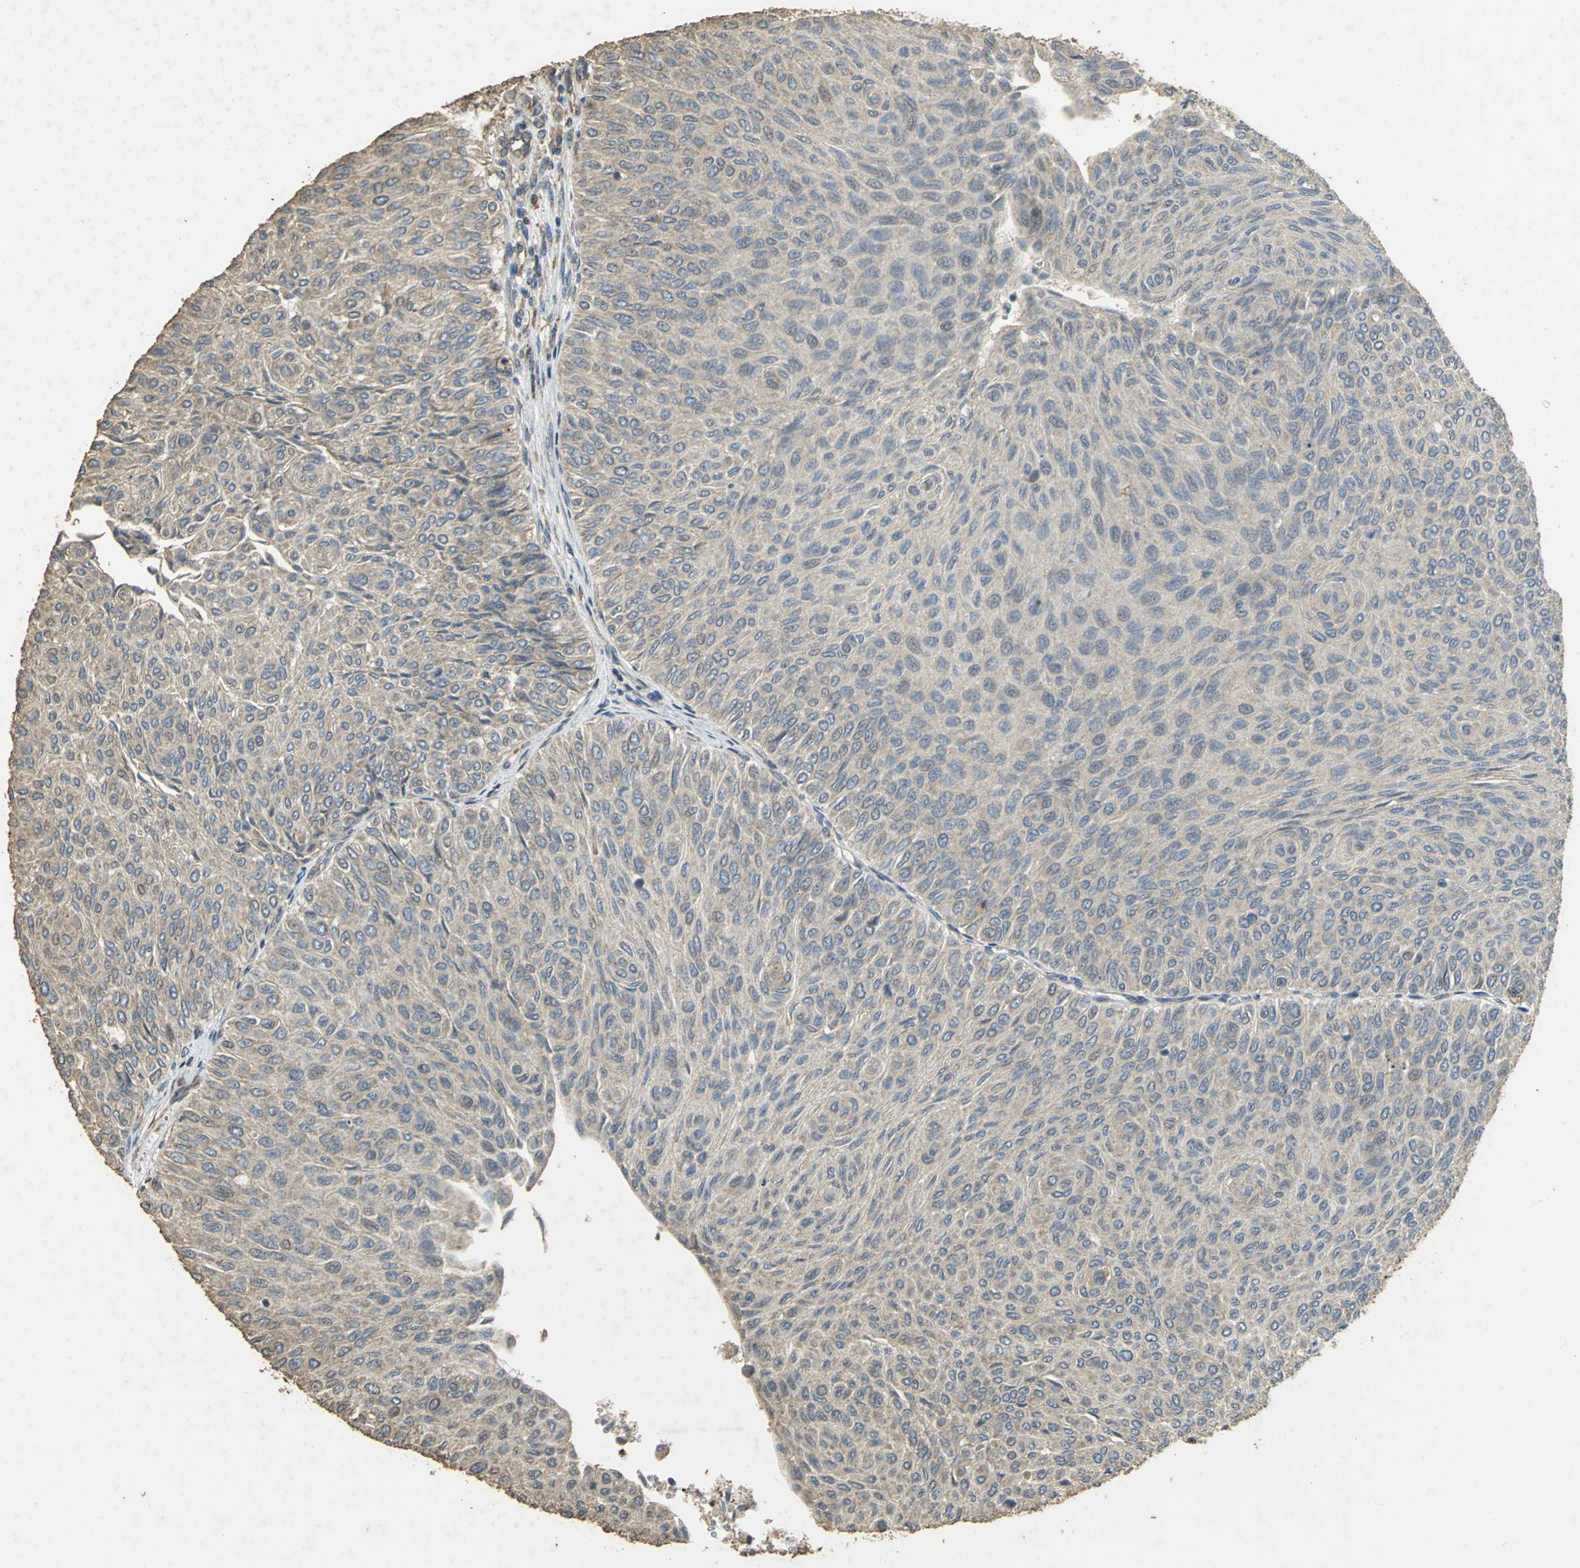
{"staining": {"intensity": "weak", "quantity": ">75%", "location": "cytoplasmic/membranous"}, "tissue": "urothelial cancer", "cell_type": "Tumor cells", "image_type": "cancer", "snomed": [{"axis": "morphology", "description": "Urothelial carcinoma, Low grade"}, {"axis": "topography", "description": "Urinary bladder"}], "caption": "Immunohistochemical staining of urothelial cancer demonstrates low levels of weak cytoplasmic/membranous staining in approximately >75% of tumor cells. (DAB (3,3'-diaminobenzidine) IHC with brightfield microscopy, high magnification).", "gene": "ACSL4", "patient": {"sex": "male", "age": 78}}